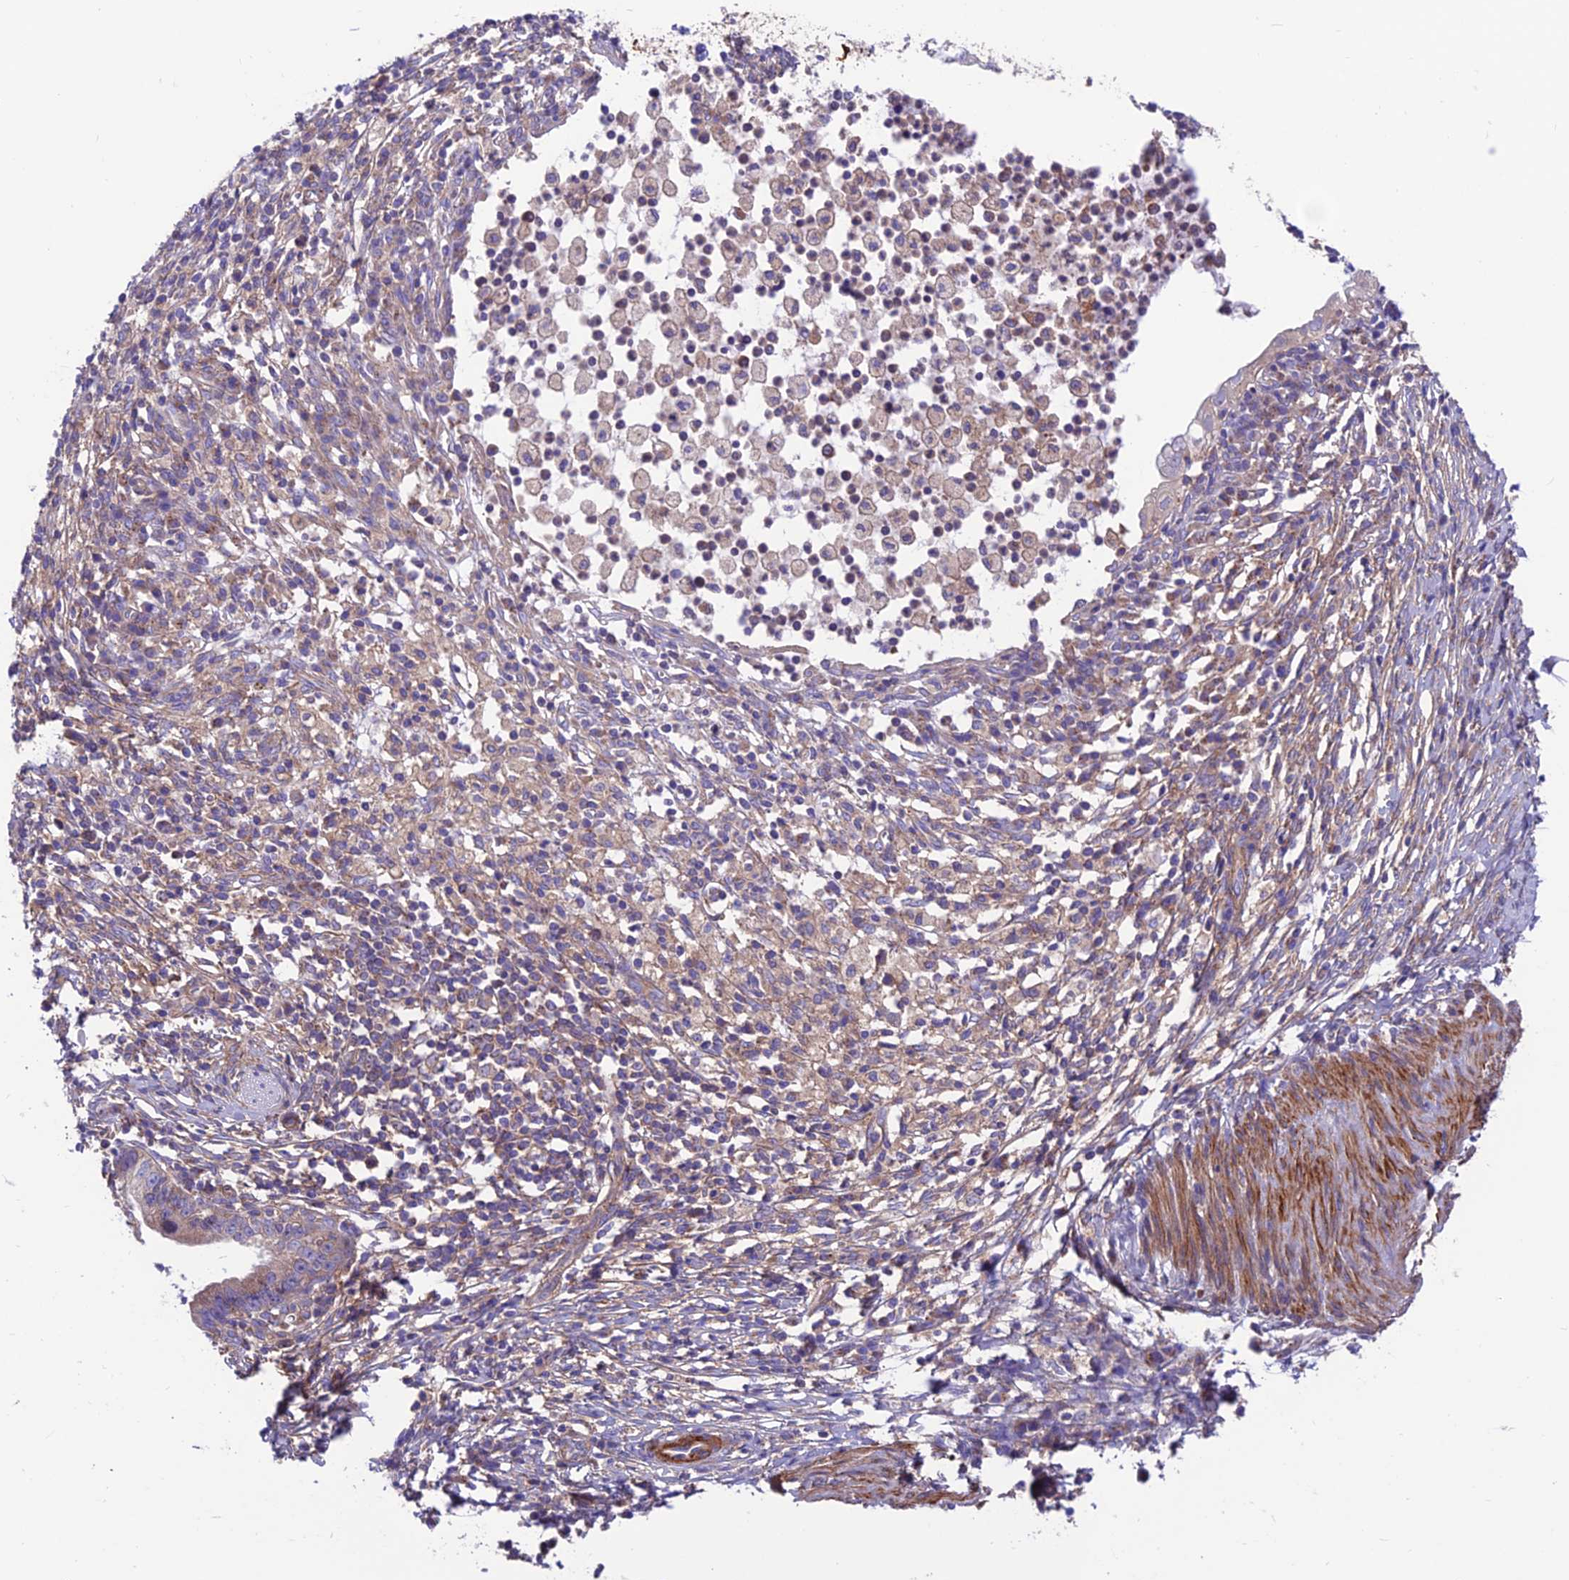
{"staining": {"intensity": "weak", "quantity": "<25%", "location": "cytoplasmic/membranous"}, "tissue": "cervical cancer", "cell_type": "Tumor cells", "image_type": "cancer", "snomed": [{"axis": "morphology", "description": "Adenocarcinoma, NOS"}, {"axis": "topography", "description": "Cervix"}], "caption": "Tumor cells show no significant protein staining in cervical cancer (adenocarcinoma).", "gene": "VPS16", "patient": {"sex": "female", "age": 36}}